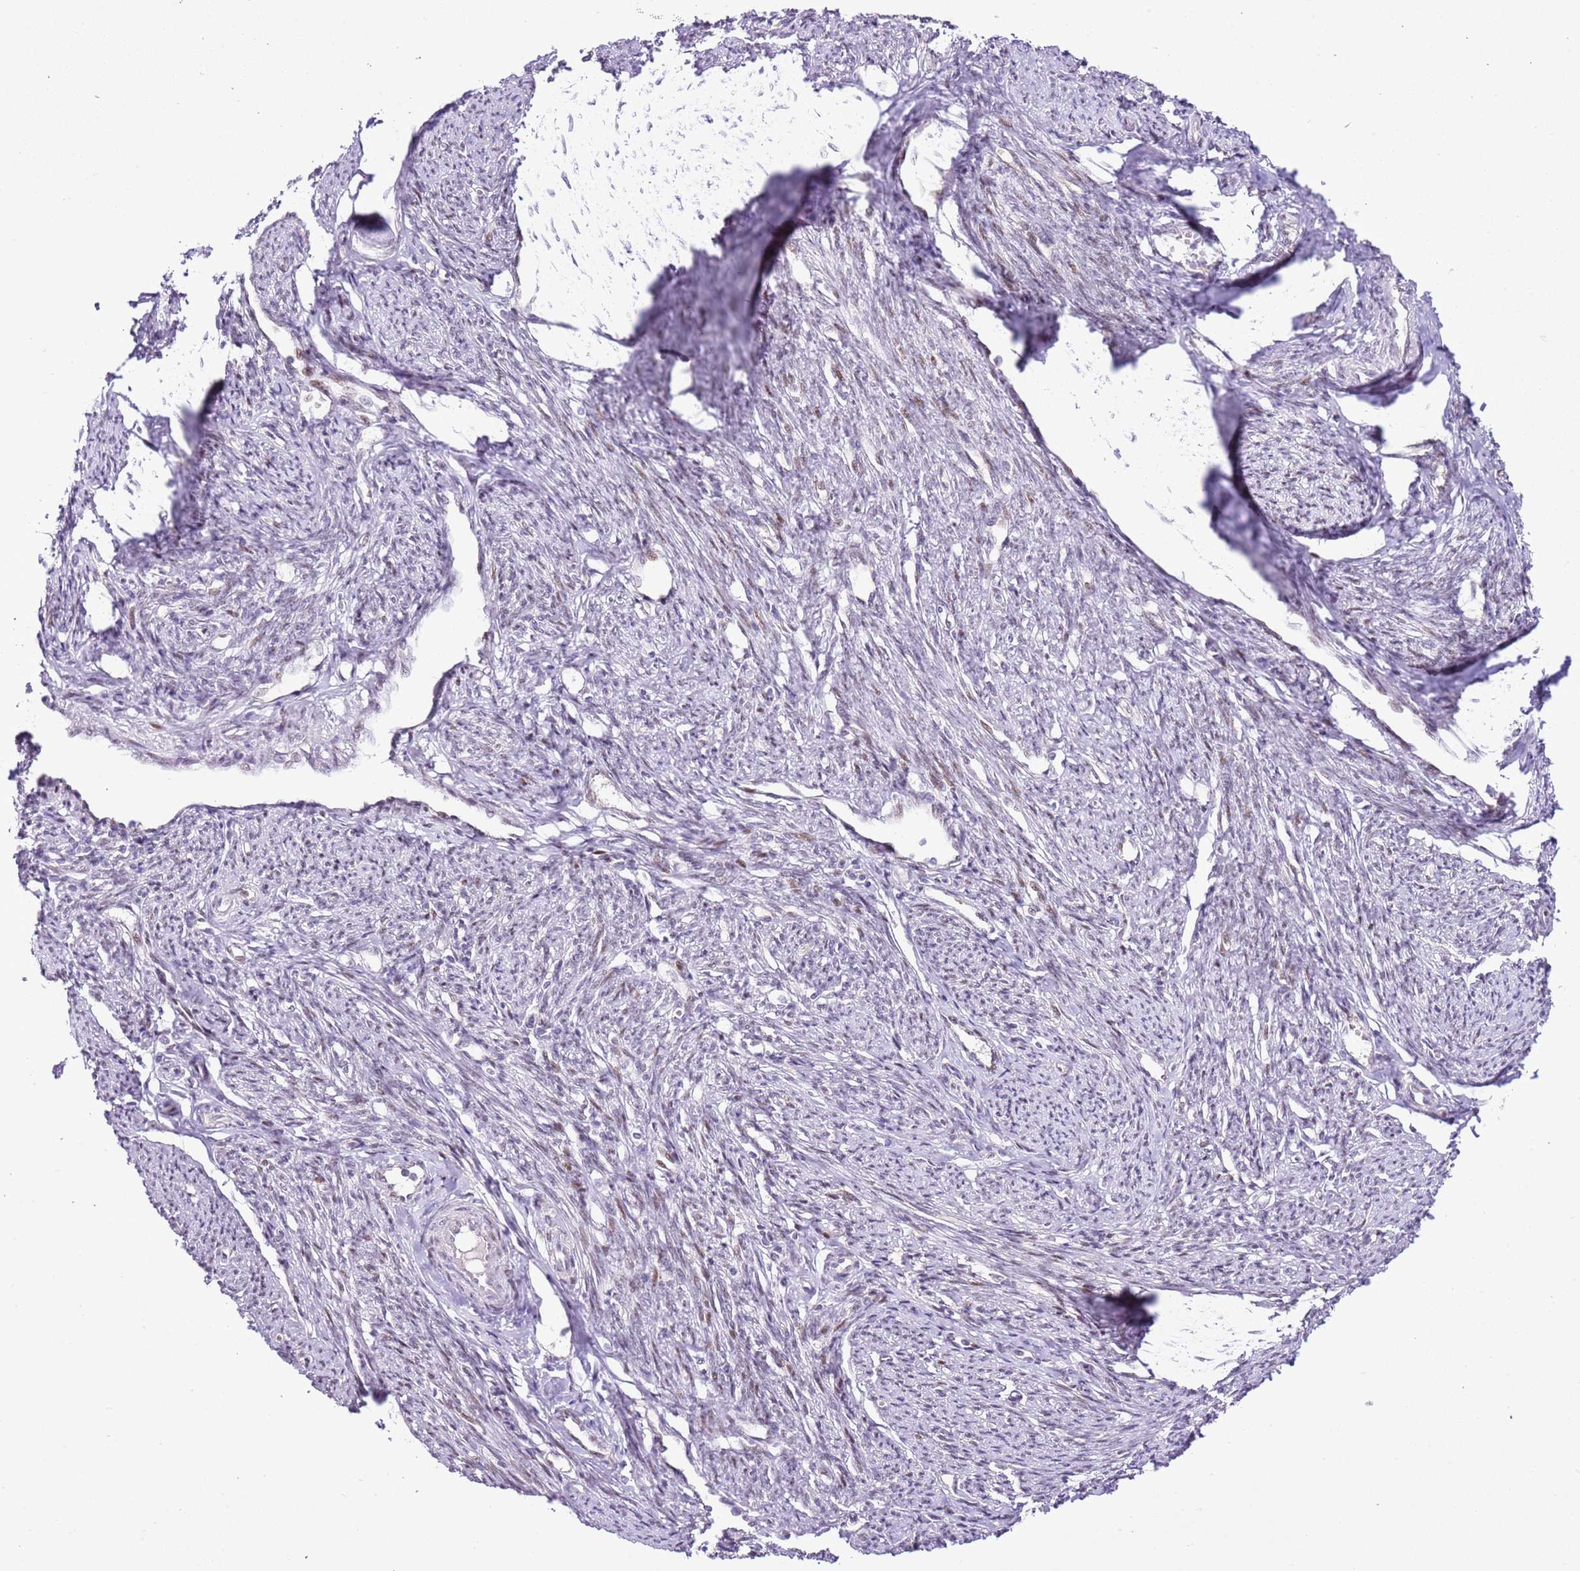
{"staining": {"intensity": "moderate", "quantity": "25%-75%", "location": "nuclear"}, "tissue": "smooth muscle", "cell_type": "Smooth muscle cells", "image_type": "normal", "snomed": [{"axis": "morphology", "description": "Normal tissue, NOS"}, {"axis": "topography", "description": "Smooth muscle"}, {"axis": "topography", "description": "Uterus"}], "caption": "Immunohistochemical staining of normal smooth muscle shows medium levels of moderate nuclear positivity in about 25%-75% of smooth muscle cells.", "gene": "NACC2", "patient": {"sex": "female", "age": 59}}